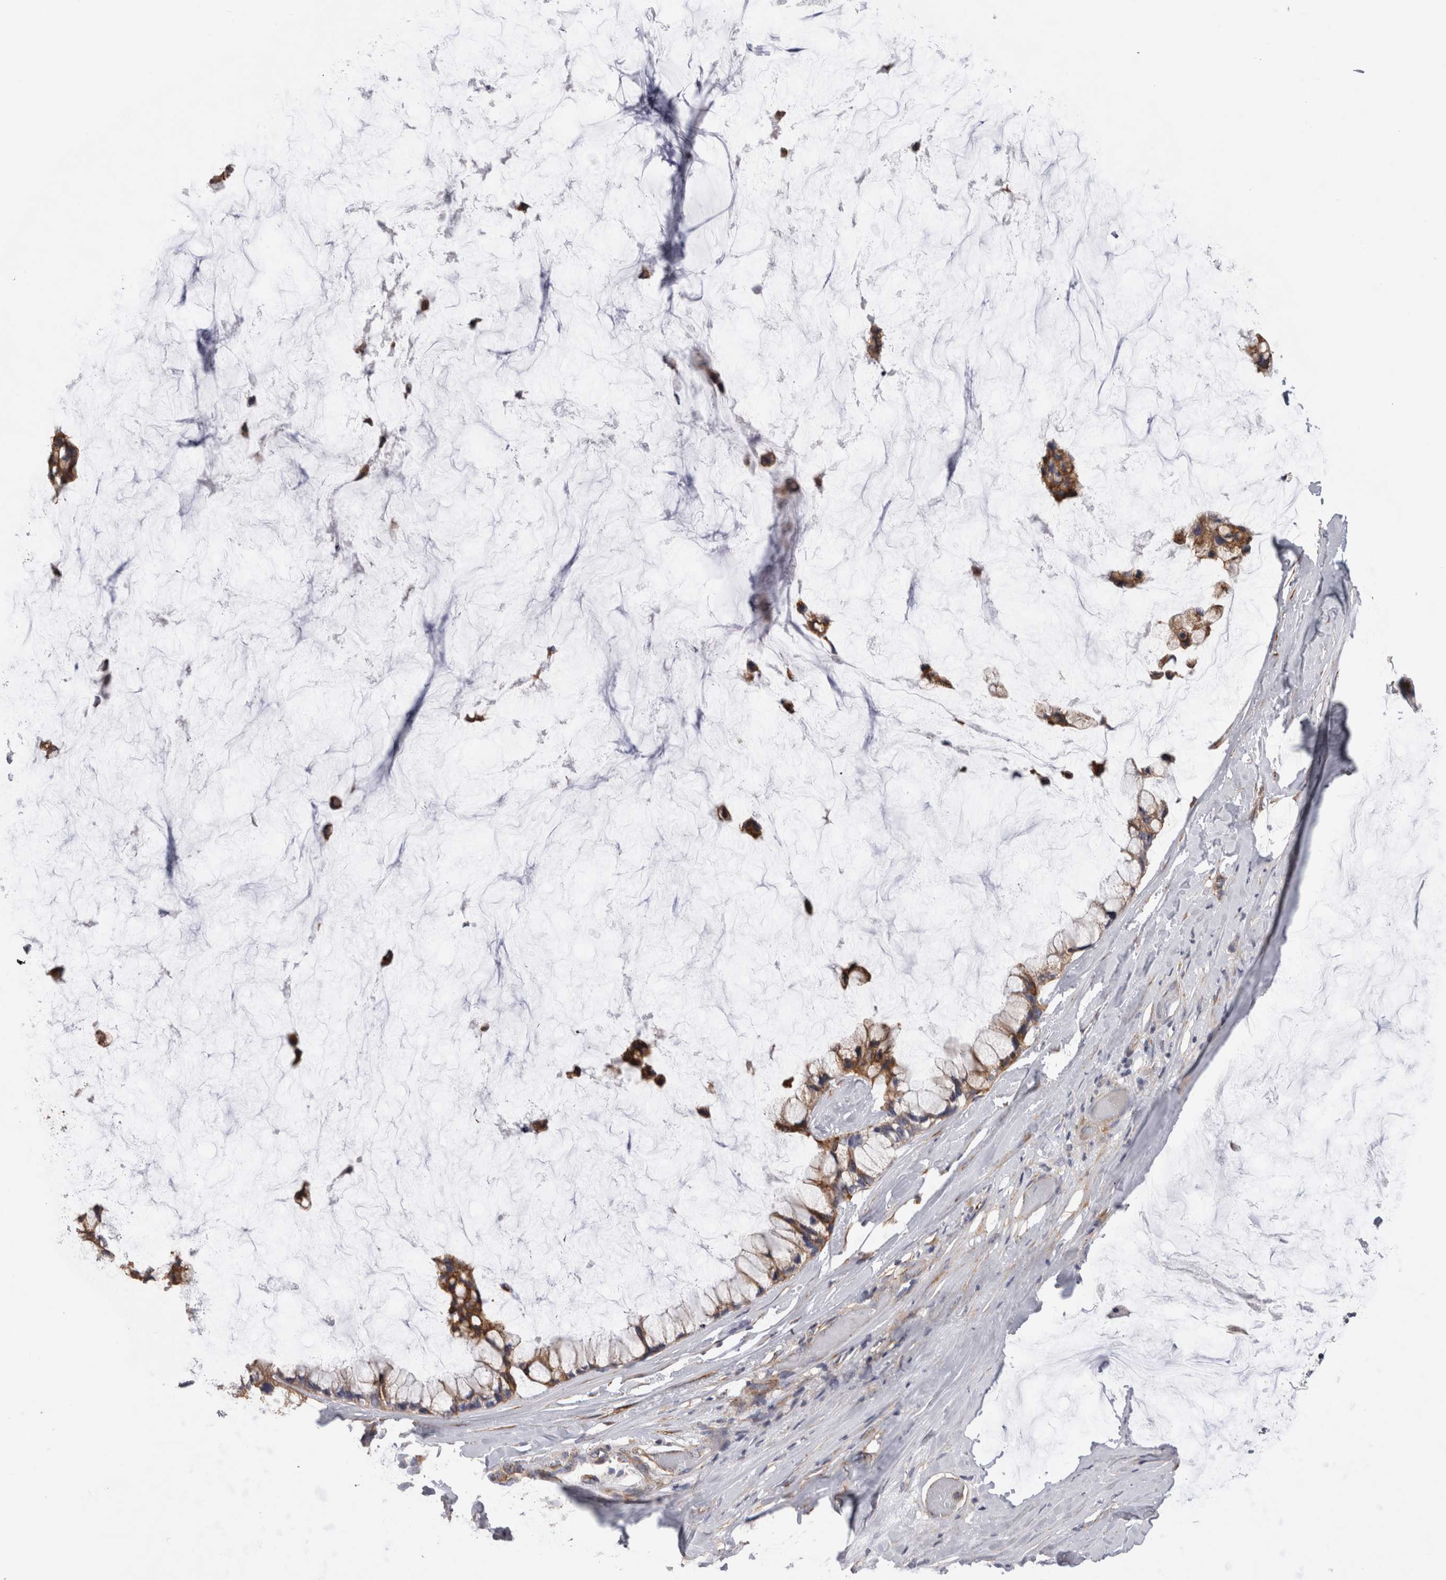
{"staining": {"intensity": "moderate", "quantity": ">75%", "location": "cytoplasmic/membranous"}, "tissue": "ovarian cancer", "cell_type": "Tumor cells", "image_type": "cancer", "snomed": [{"axis": "morphology", "description": "Cystadenocarcinoma, mucinous, NOS"}, {"axis": "topography", "description": "Ovary"}], "caption": "Tumor cells display medium levels of moderate cytoplasmic/membranous expression in approximately >75% of cells in ovarian cancer.", "gene": "ATXN3", "patient": {"sex": "female", "age": 39}}